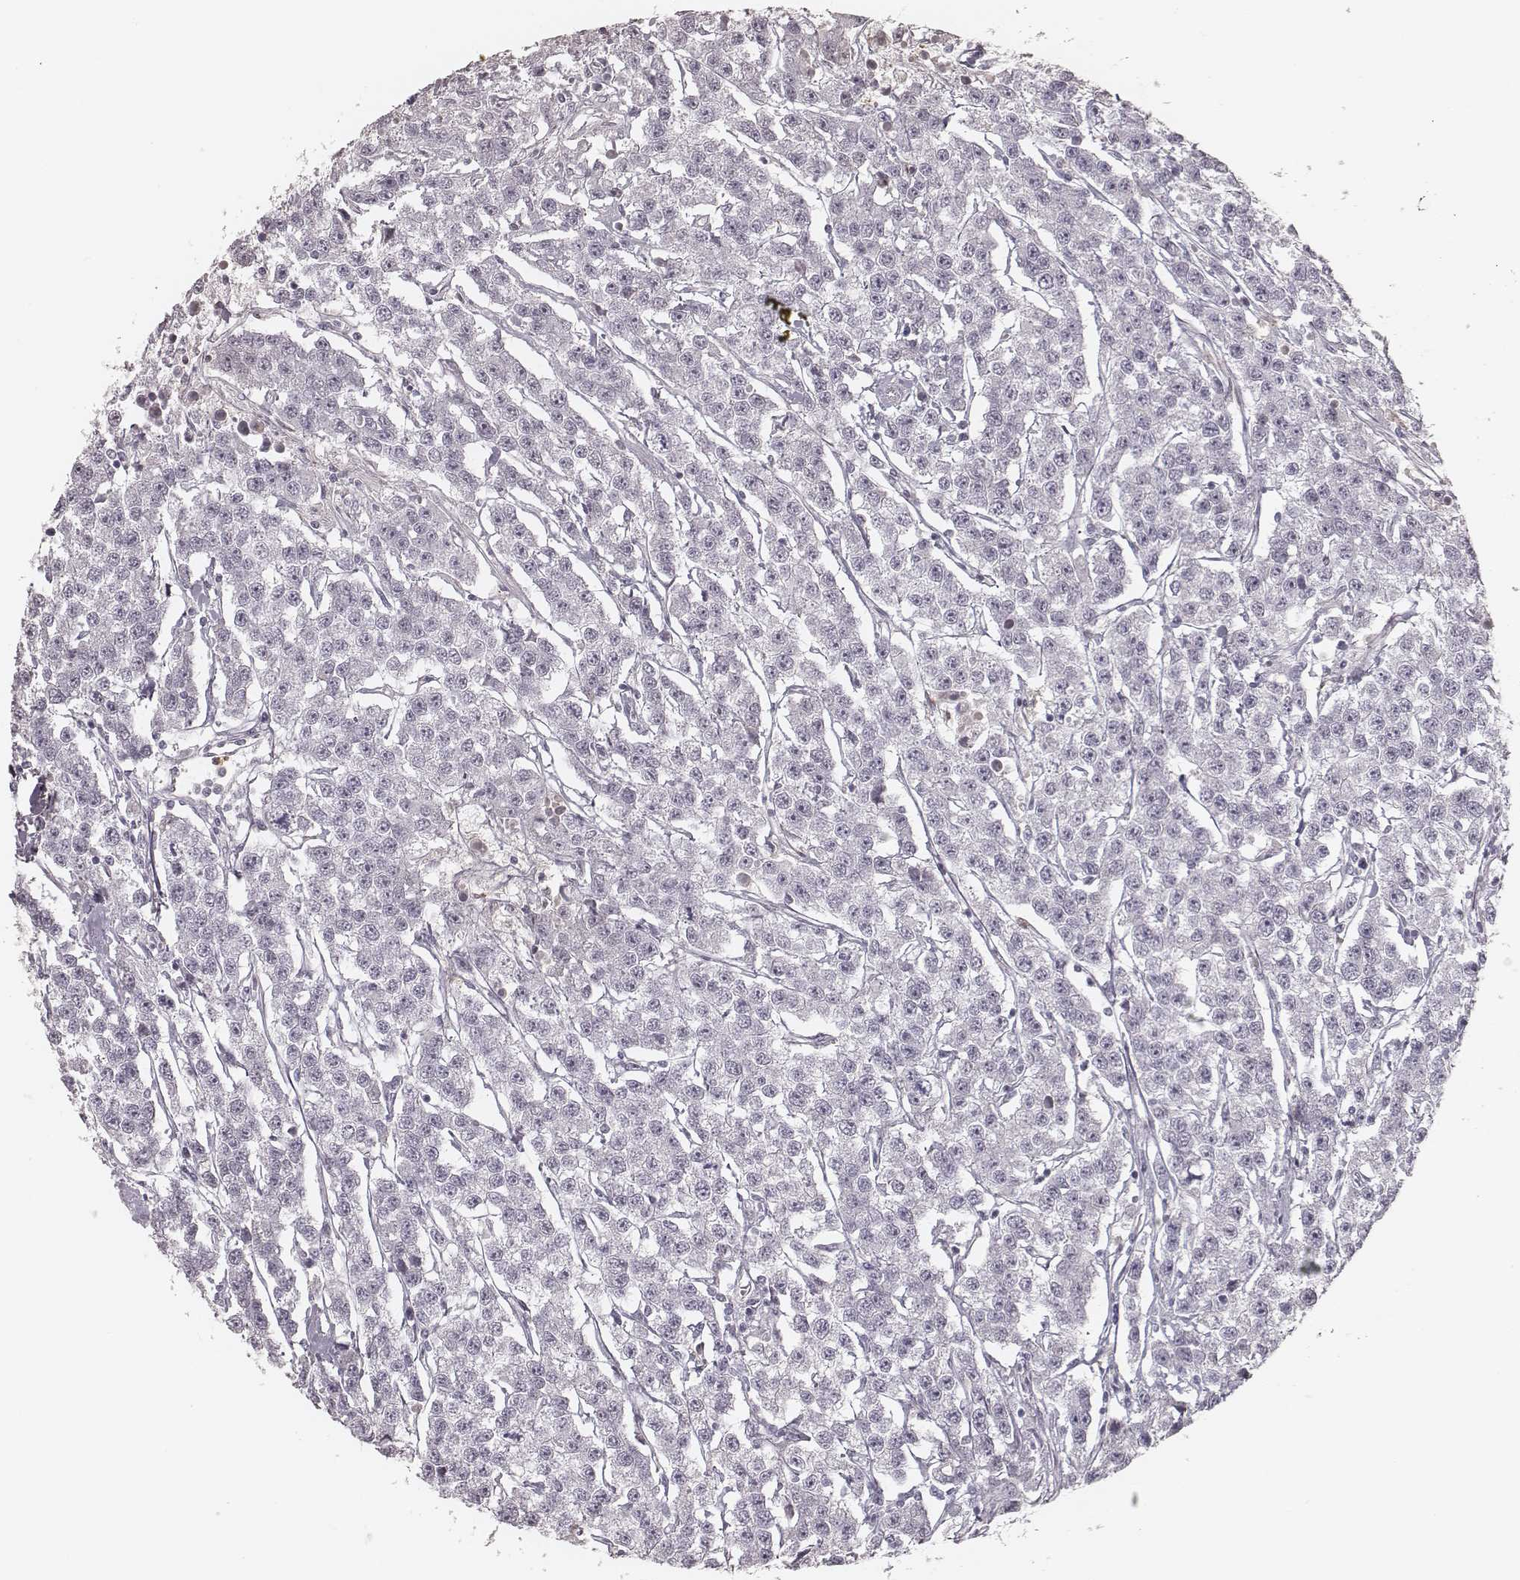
{"staining": {"intensity": "negative", "quantity": "none", "location": "none"}, "tissue": "testis cancer", "cell_type": "Tumor cells", "image_type": "cancer", "snomed": [{"axis": "morphology", "description": "Seminoma, NOS"}, {"axis": "topography", "description": "Testis"}], "caption": "Tumor cells are negative for brown protein staining in testis cancer.", "gene": "KITLG", "patient": {"sex": "male", "age": 59}}